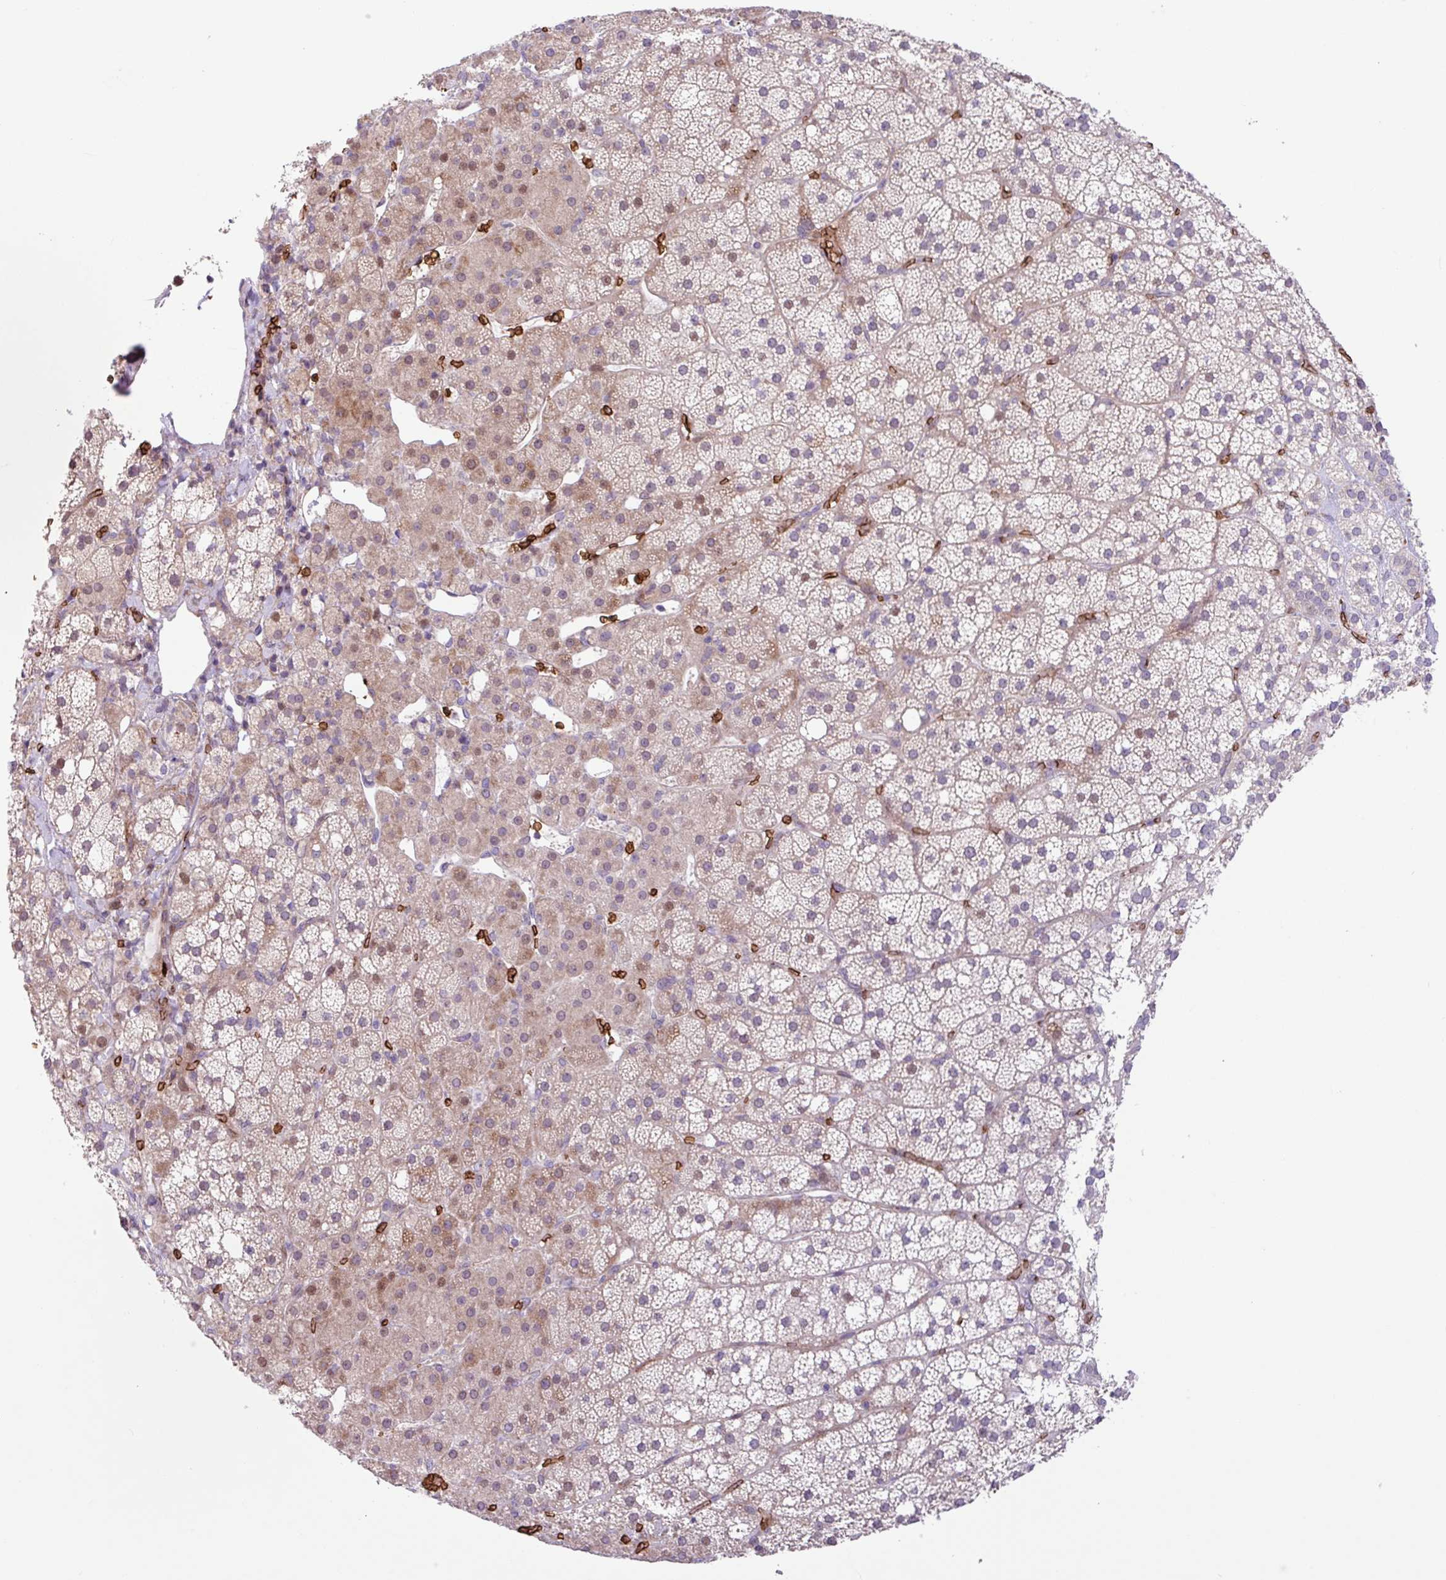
{"staining": {"intensity": "weak", "quantity": "25%-75%", "location": "cytoplasmic/membranous,nuclear"}, "tissue": "adrenal gland", "cell_type": "Glandular cells", "image_type": "normal", "snomed": [{"axis": "morphology", "description": "Normal tissue, NOS"}, {"axis": "topography", "description": "Adrenal gland"}], "caption": "This photomicrograph exhibits IHC staining of unremarkable human adrenal gland, with low weak cytoplasmic/membranous,nuclear expression in approximately 25%-75% of glandular cells.", "gene": "RAD21L1", "patient": {"sex": "male", "age": 53}}